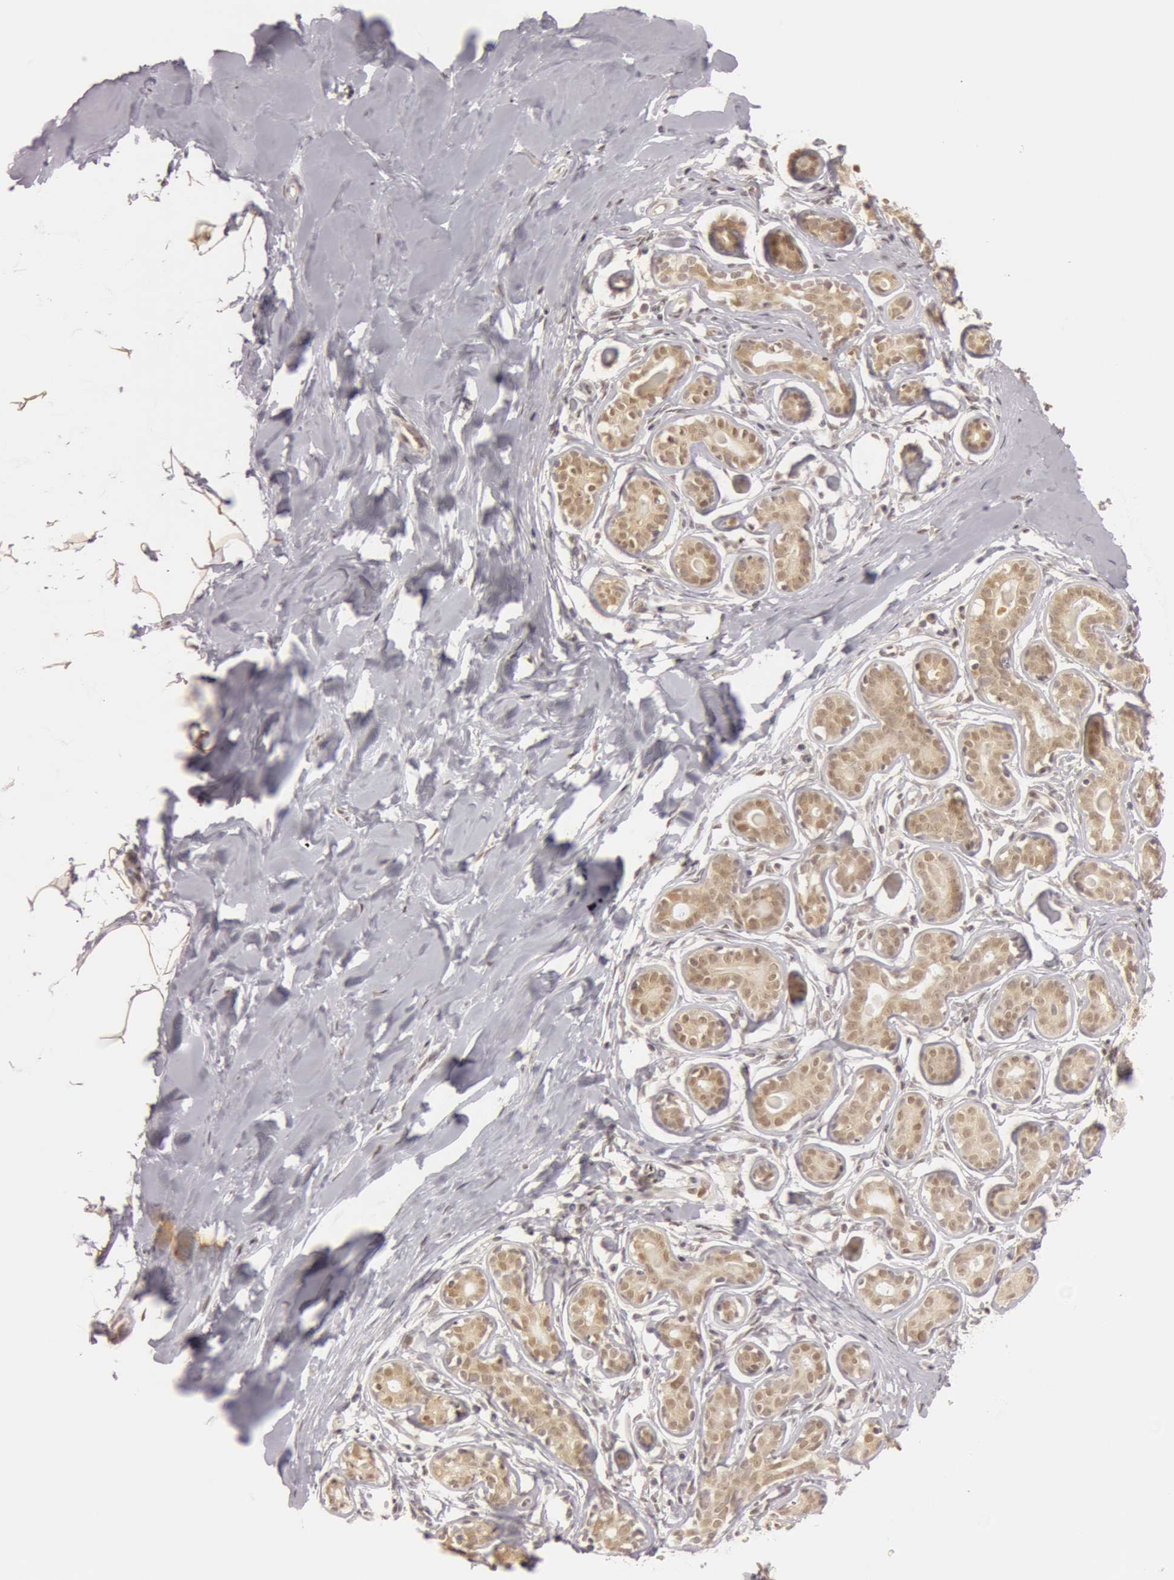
{"staining": {"intensity": "weak", "quantity": "<25%", "location": "cytoplasmic/membranous"}, "tissue": "breast", "cell_type": "Adipocytes", "image_type": "normal", "snomed": [{"axis": "morphology", "description": "Normal tissue, NOS"}, {"axis": "topography", "description": "Breast"}], "caption": "Protein analysis of unremarkable breast displays no significant staining in adipocytes. Nuclei are stained in blue.", "gene": "OASL", "patient": {"sex": "female", "age": 22}}